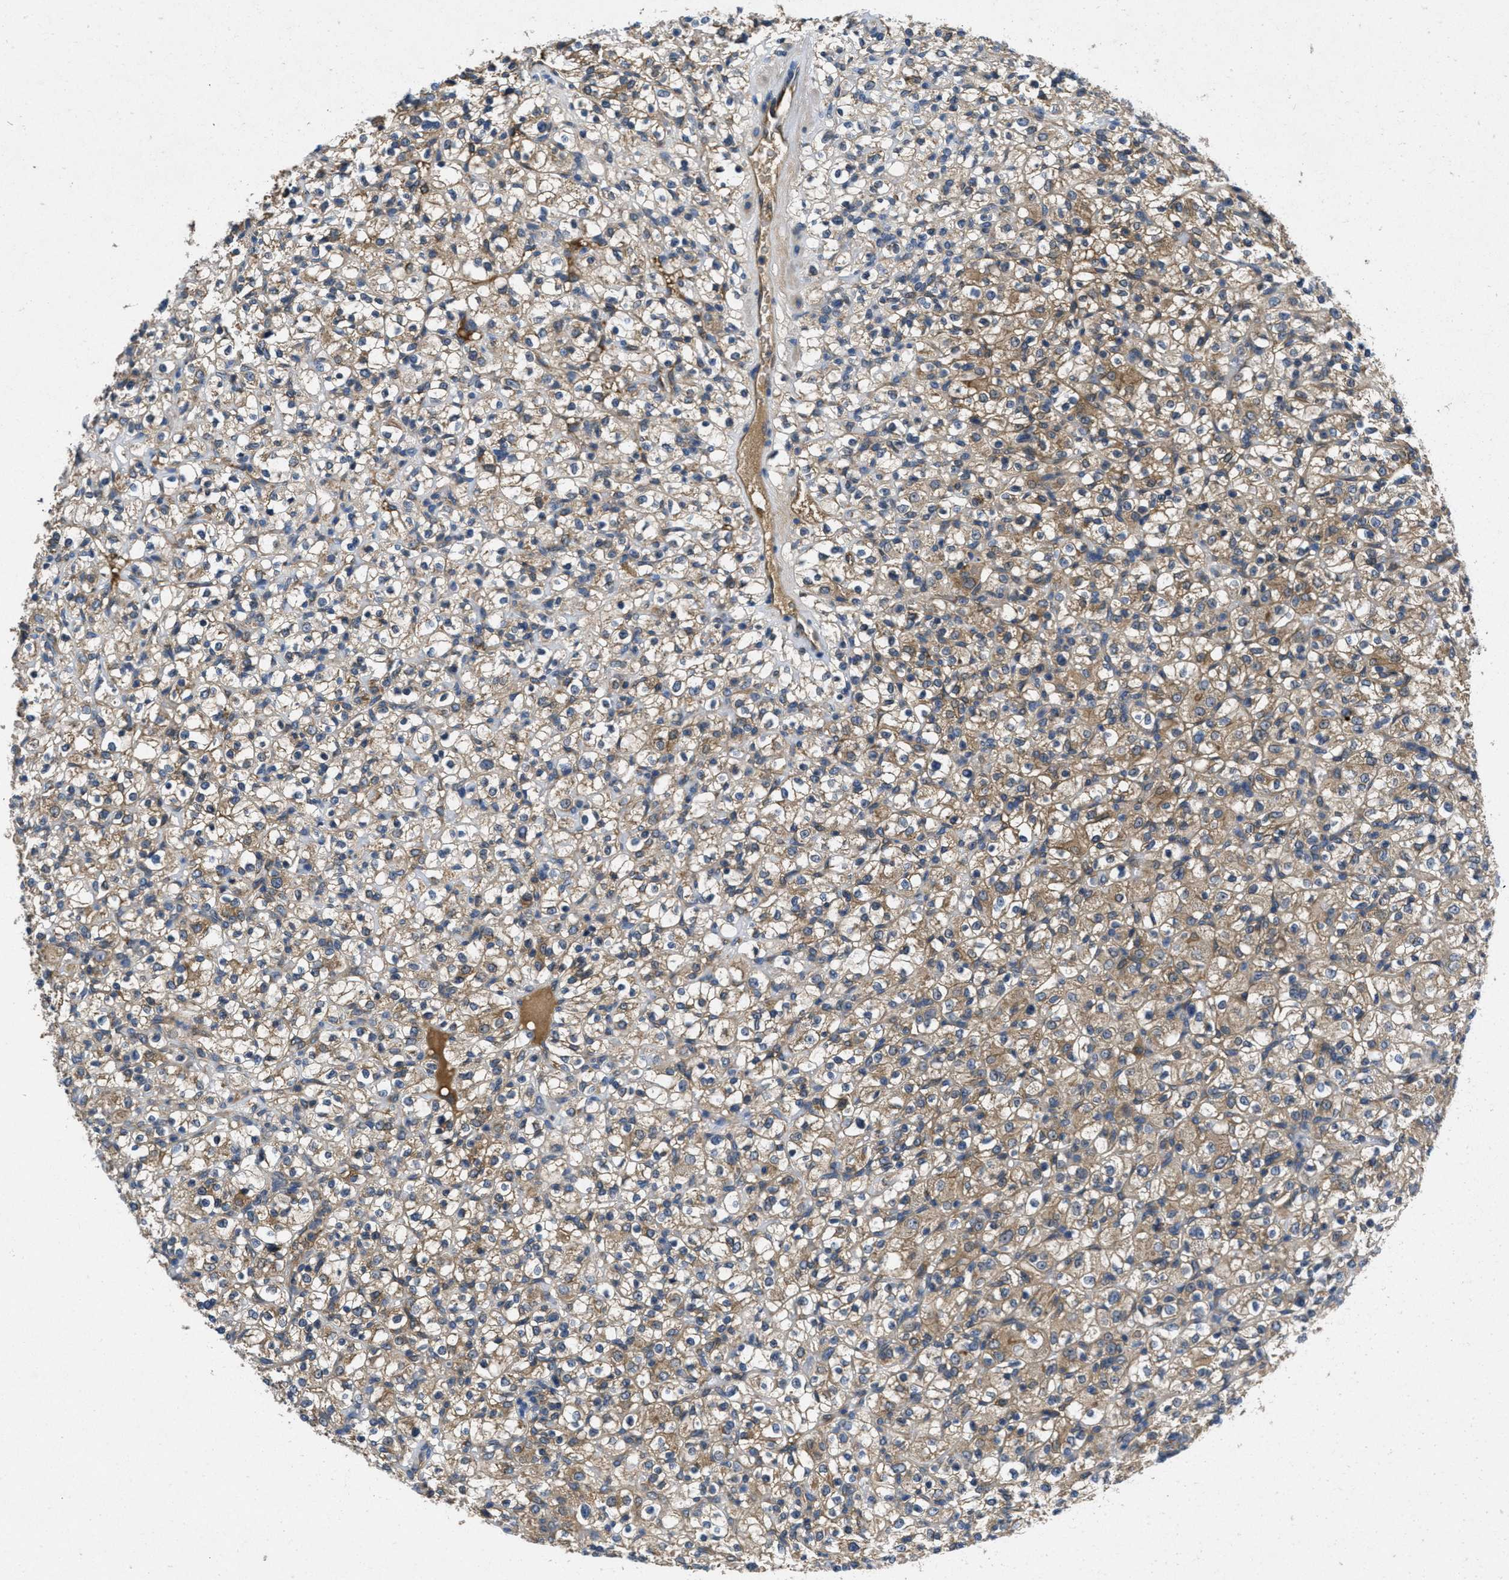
{"staining": {"intensity": "moderate", "quantity": ">75%", "location": "cytoplasmic/membranous"}, "tissue": "renal cancer", "cell_type": "Tumor cells", "image_type": "cancer", "snomed": [{"axis": "morphology", "description": "Normal tissue, NOS"}, {"axis": "morphology", "description": "Adenocarcinoma, NOS"}, {"axis": "topography", "description": "Kidney"}], "caption": "Immunohistochemistry (DAB (3,3'-diaminobenzidine)) staining of human renal cancer (adenocarcinoma) shows moderate cytoplasmic/membranous protein staining in approximately >75% of tumor cells.", "gene": "GALK1", "patient": {"sex": "female", "age": 72}}